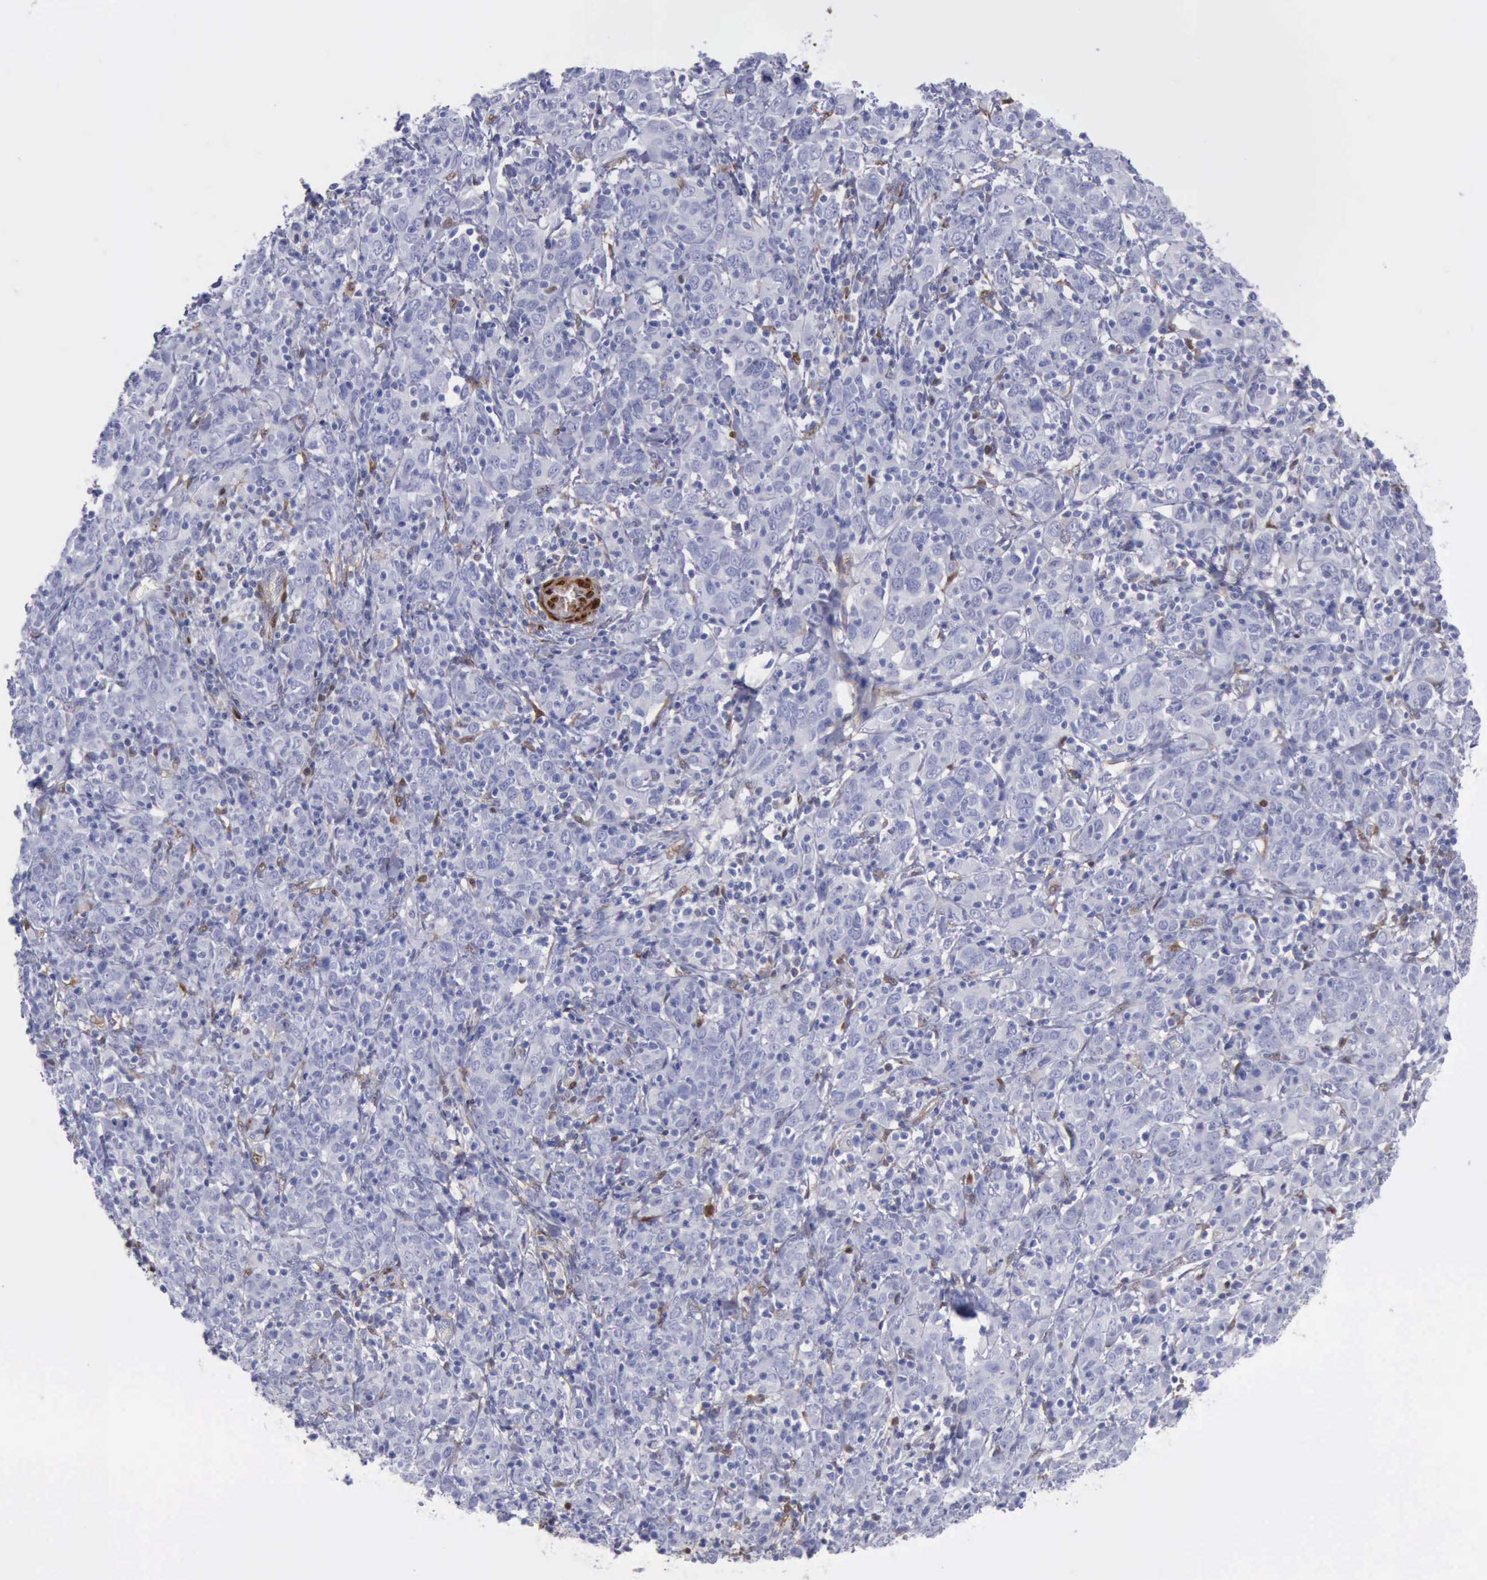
{"staining": {"intensity": "negative", "quantity": "none", "location": "none"}, "tissue": "cervical cancer", "cell_type": "Tumor cells", "image_type": "cancer", "snomed": [{"axis": "morphology", "description": "Normal tissue, NOS"}, {"axis": "morphology", "description": "Squamous cell carcinoma, NOS"}, {"axis": "topography", "description": "Cervix"}], "caption": "Tumor cells are negative for protein expression in human squamous cell carcinoma (cervical).", "gene": "FHL1", "patient": {"sex": "female", "age": 67}}